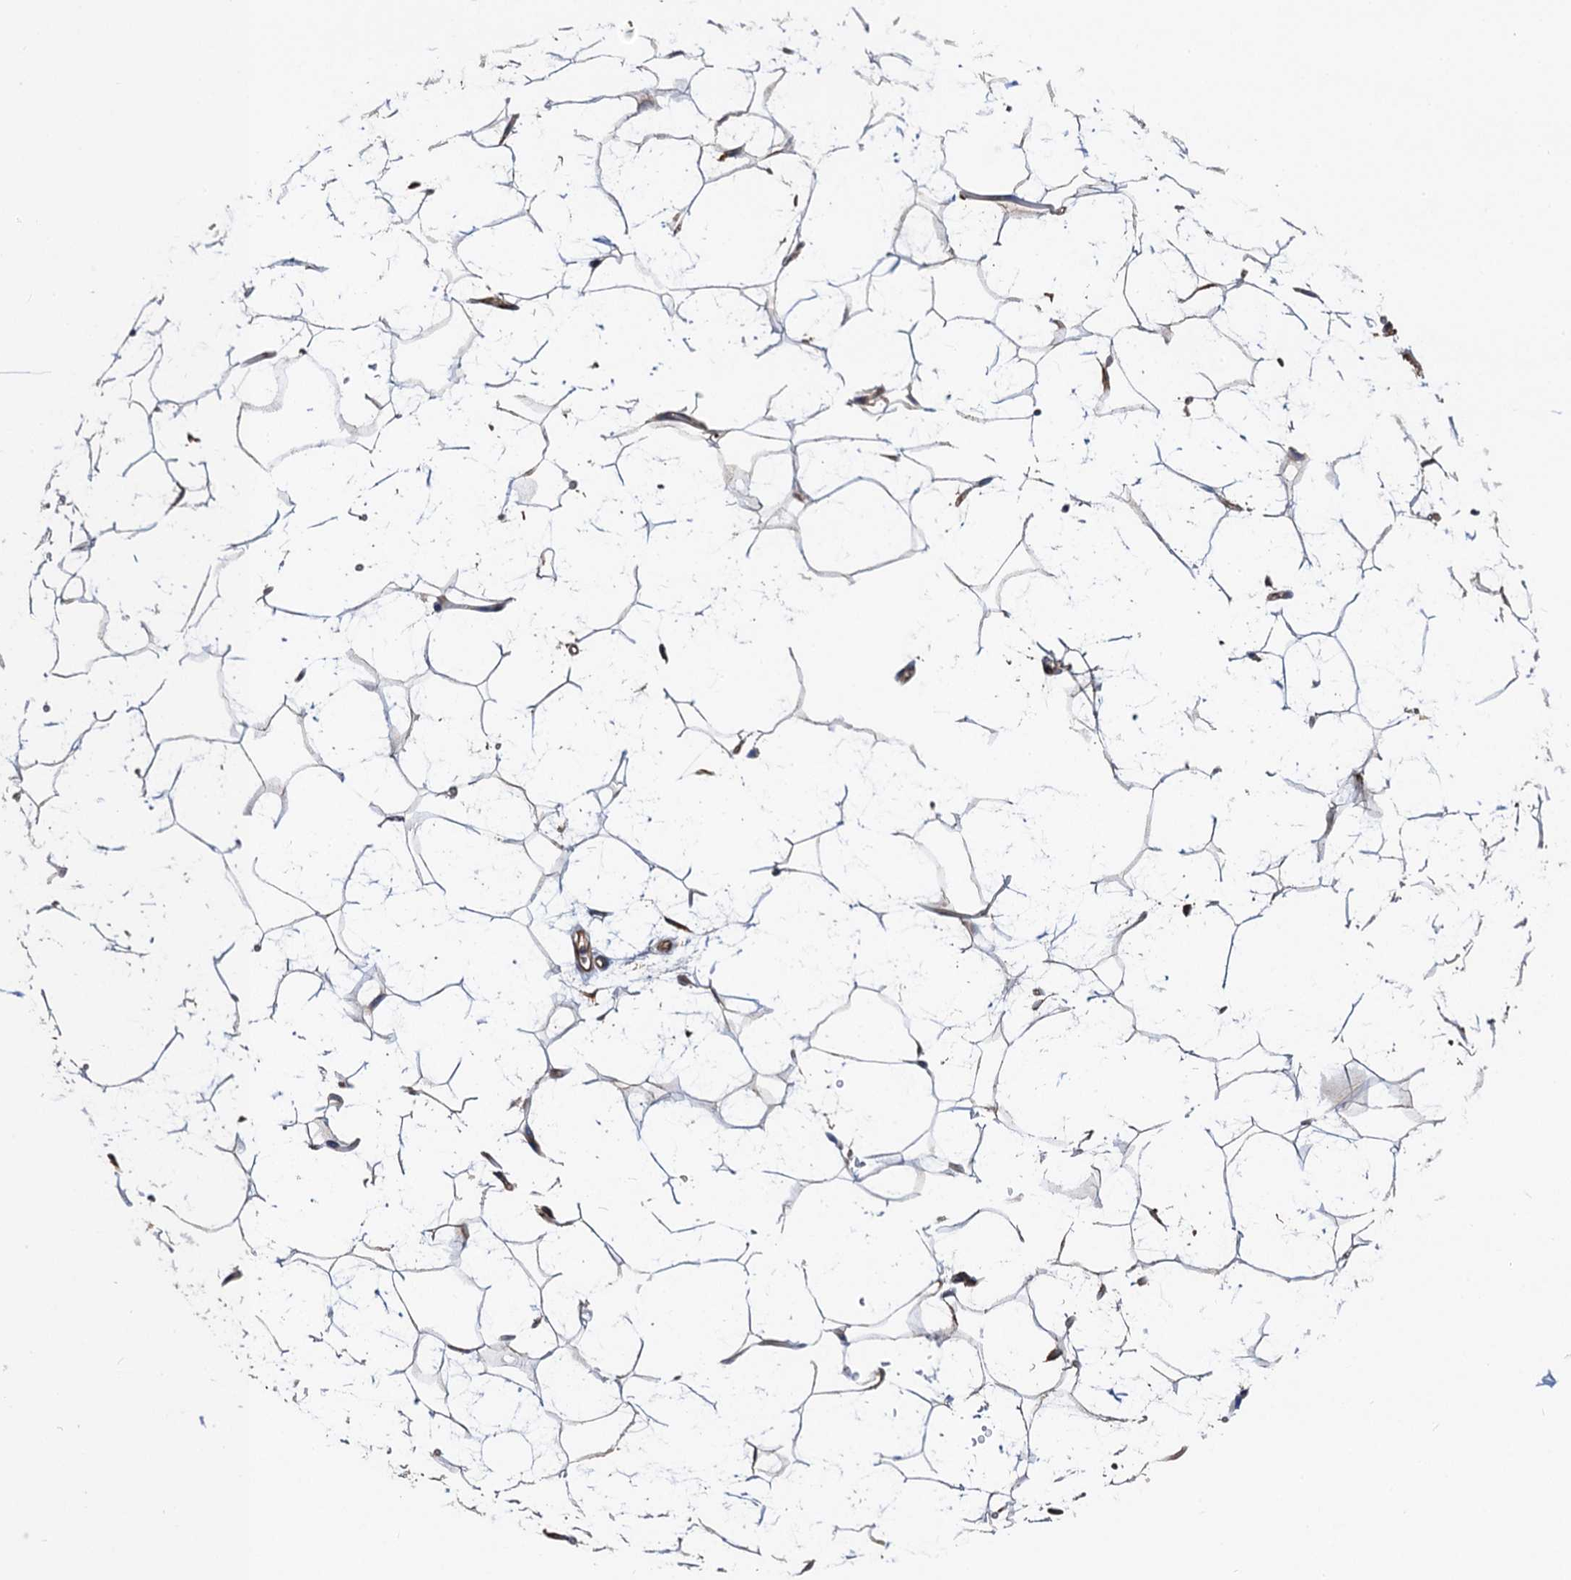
{"staining": {"intensity": "negative", "quantity": "none", "location": "none"}, "tissue": "adipose tissue", "cell_type": "Adipocytes", "image_type": "normal", "snomed": [{"axis": "morphology", "description": "Normal tissue, NOS"}, {"axis": "topography", "description": "Breast"}], "caption": "Immunohistochemistry micrograph of benign adipose tissue: adipose tissue stained with DAB (3,3'-diaminobenzidine) shows no significant protein expression in adipocytes. (Stains: DAB IHC with hematoxylin counter stain, Microscopy: brightfield microscopy at high magnification).", "gene": "PJA2", "patient": {"sex": "female", "age": 26}}